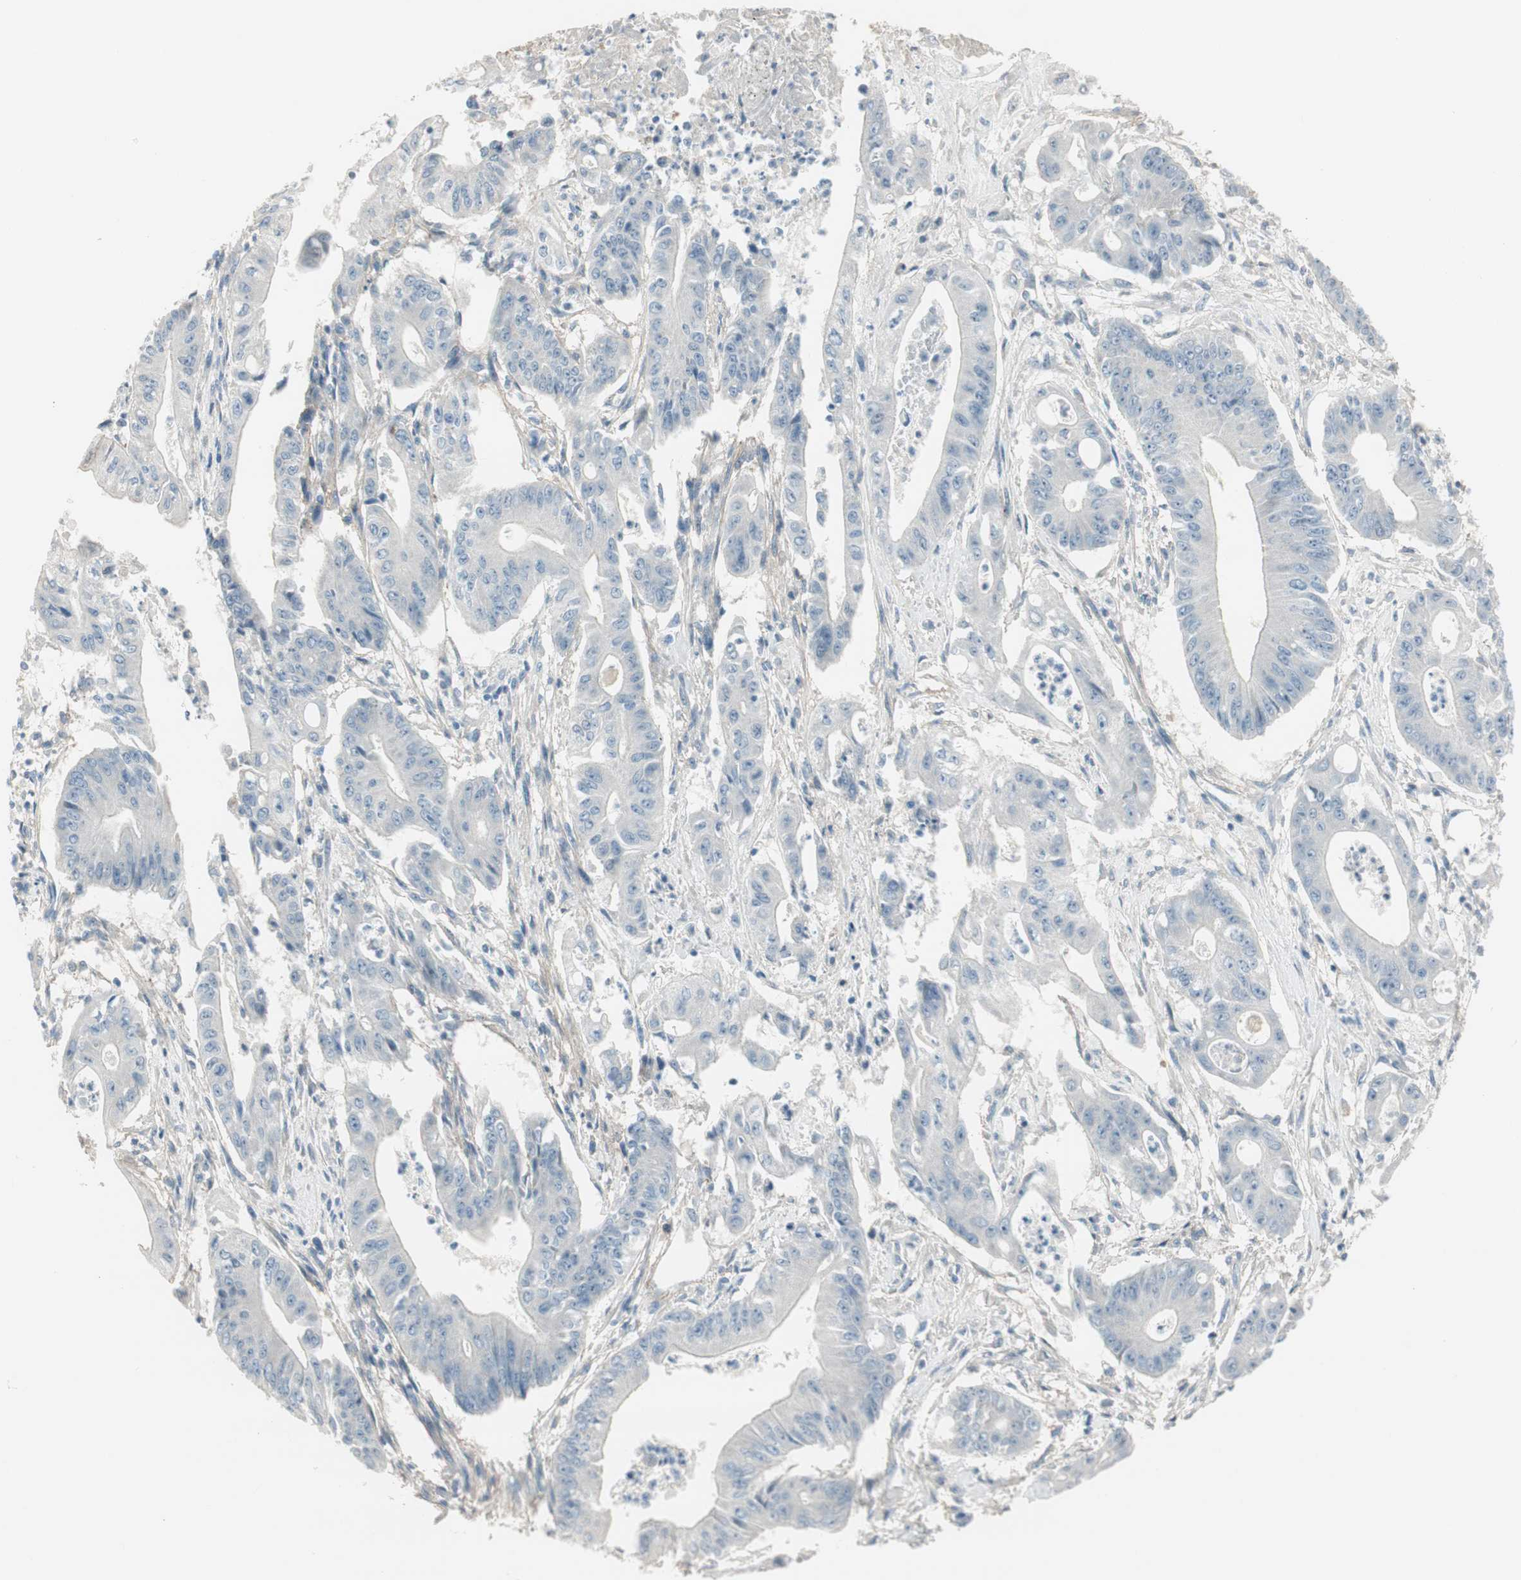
{"staining": {"intensity": "negative", "quantity": "none", "location": "none"}, "tissue": "pancreatic cancer", "cell_type": "Tumor cells", "image_type": "cancer", "snomed": [{"axis": "morphology", "description": "Normal tissue, NOS"}, {"axis": "topography", "description": "Lymph node"}], "caption": "The histopathology image reveals no significant staining in tumor cells of pancreatic cancer.", "gene": "EVA1A", "patient": {"sex": "male", "age": 62}}